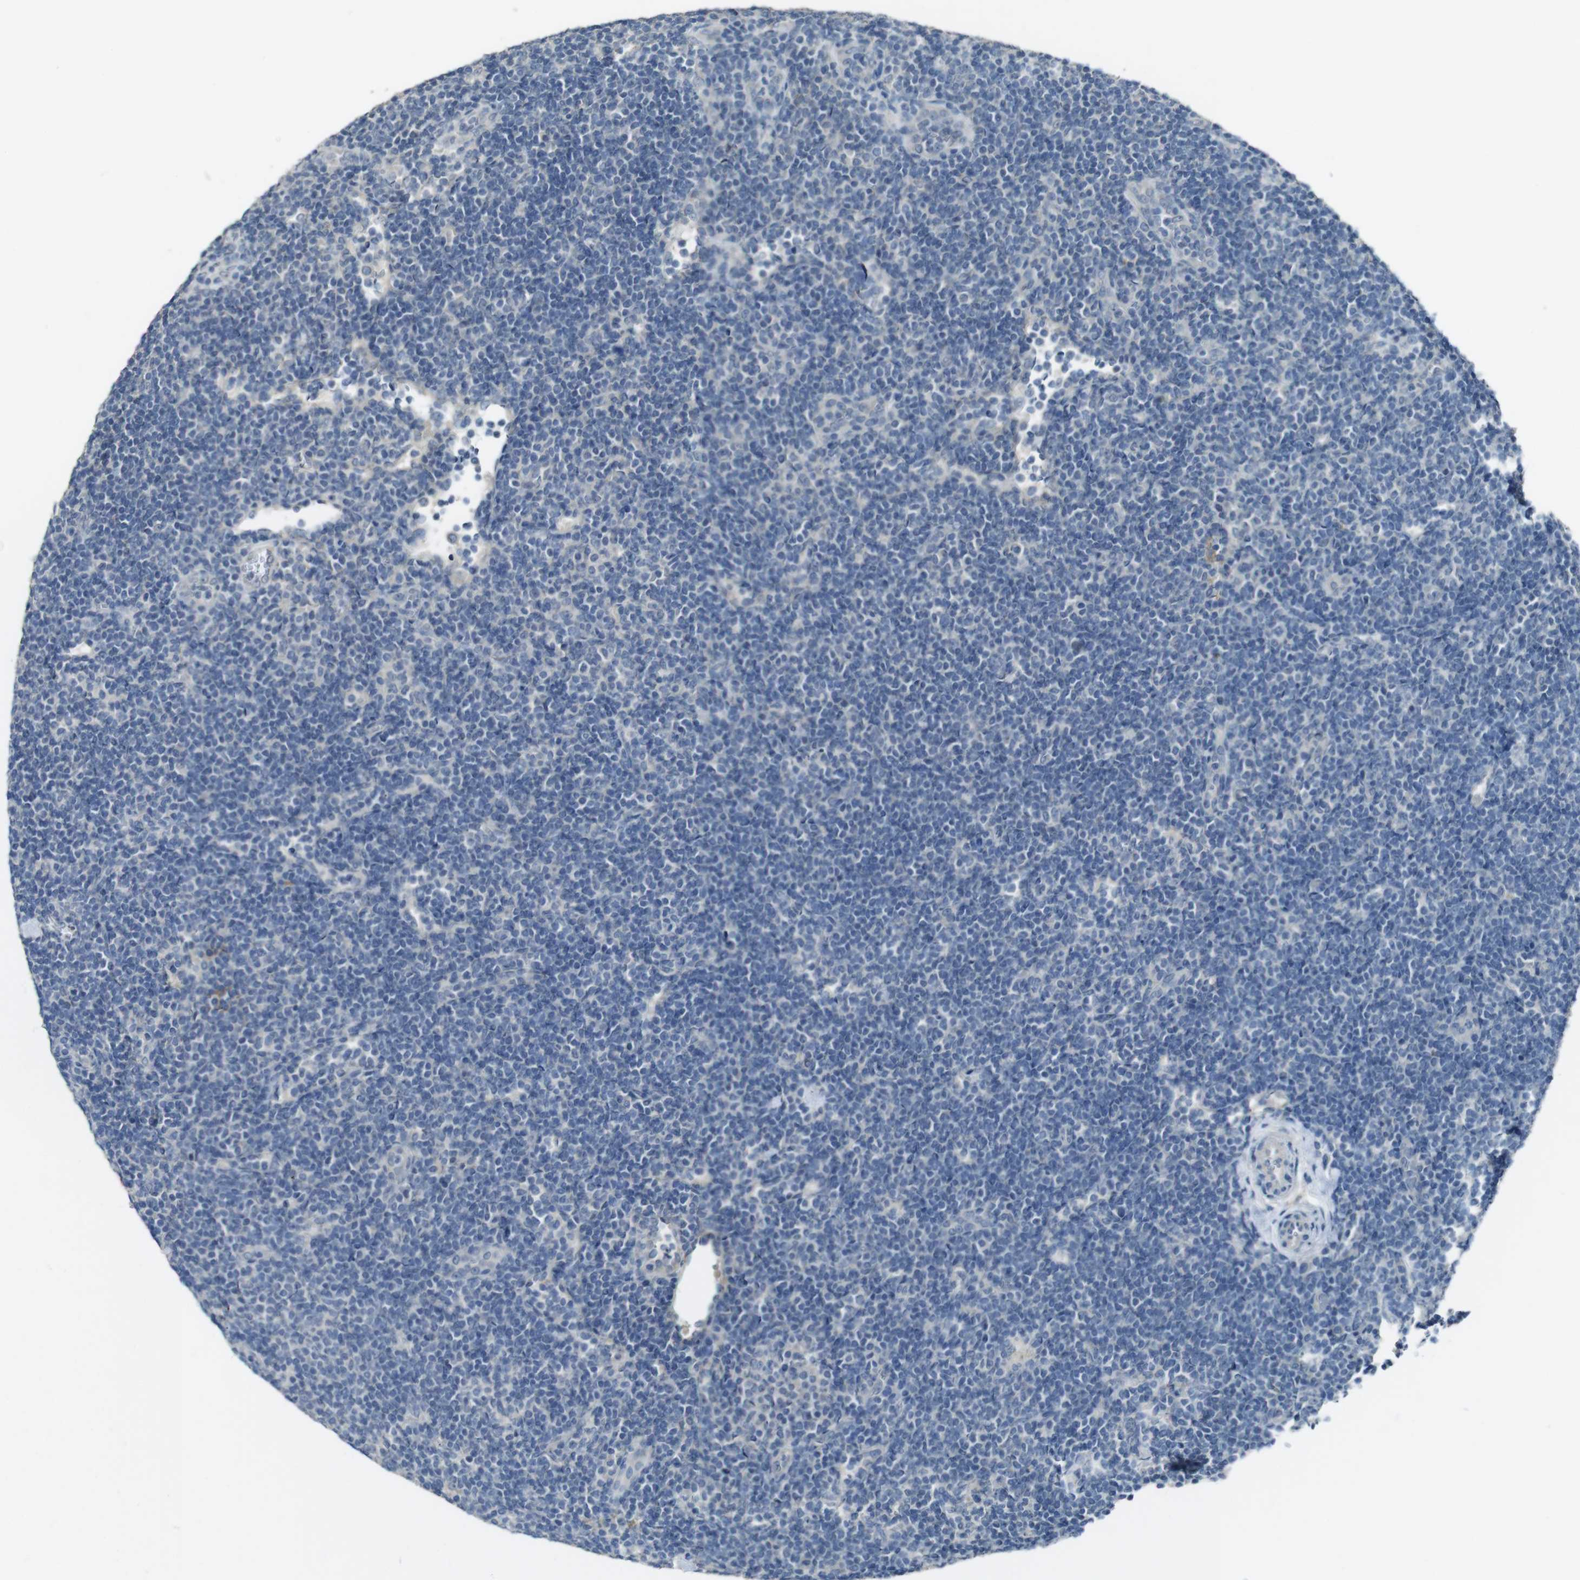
{"staining": {"intensity": "negative", "quantity": "none", "location": "none"}, "tissue": "lymphoma", "cell_type": "Tumor cells", "image_type": "cancer", "snomed": [{"axis": "morphology", "description": "Hodgkin's disease, NOS"}, {"axis": "topography", "description": "Lymph node"}], "caption": "Tumor cells show no significant positivity in lymphoma. (Stains: DAB (3,3'-diaminobenzidine) immunohistochemistry (IHC) with hematoxylin counter stain, Microscopy: brightfield microscopy at high magnification).", "gene": "ENTPD7", "patient": {"sex": "female", "age": 57}}